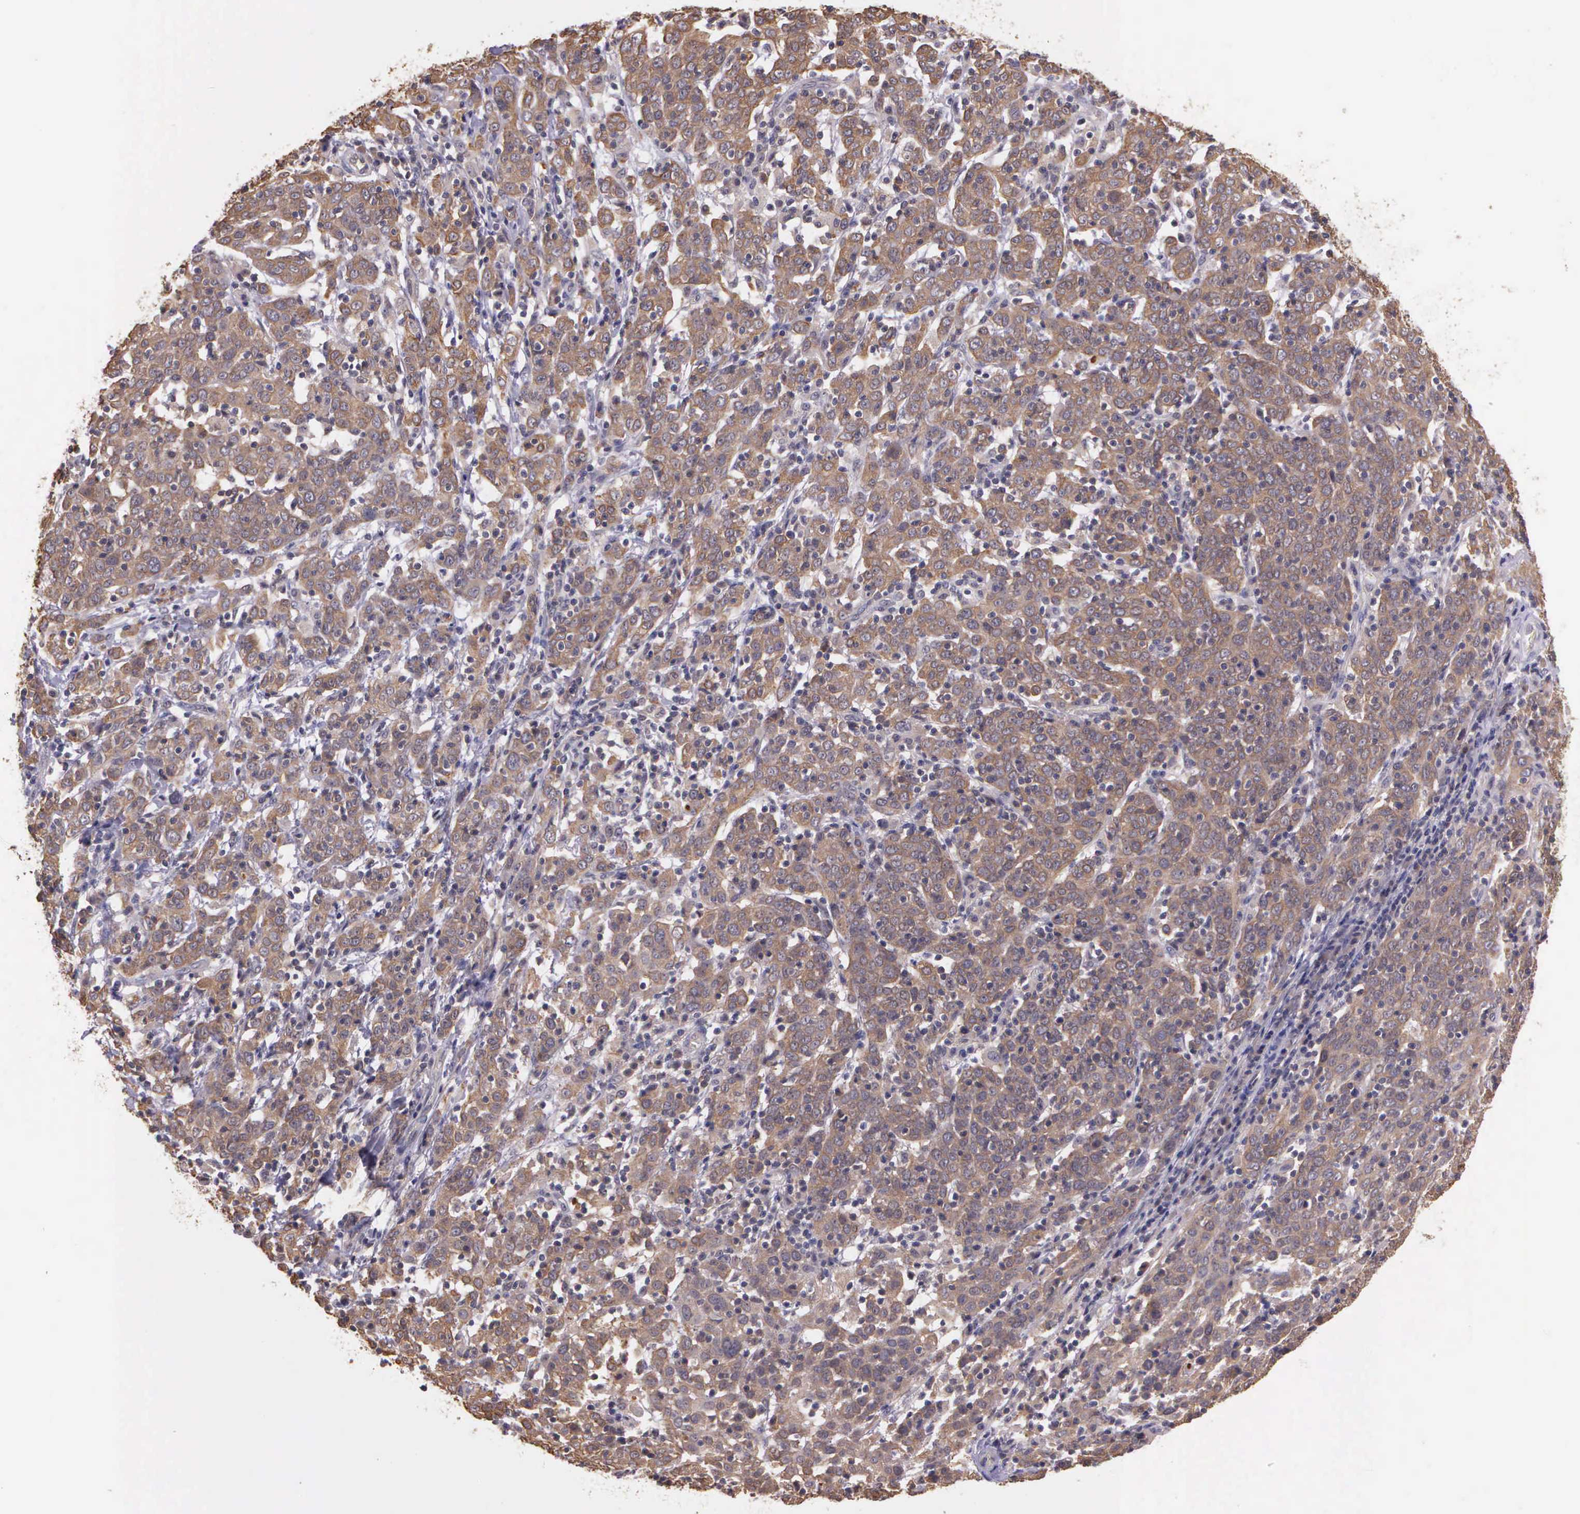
{"staining": {"intensity": "weak", "quantity": ">75%", "location": "cytoplasmic/membranous"}, "tissue": "cervical cancer", "cell_type": "Tumor cells", "image_type": "cancer", "snomed": [{"axis": "morphology", "description": "Normal tissue, NOS"}, {"axis": "morphology", "description": "Squamous cell carcinoma, NOS"}, {"axis": "topography", "description": "Cervix"}], "caption": "A brown stain labels weak cytoplasmic/membranous expression of a protein in human squamous cell carcinoma (cervical) tumor cells. (IHC, brightfield microscopy, high magnification).", "gene": "IGBP1", "patient": {"sex": "female", "age": 67}}